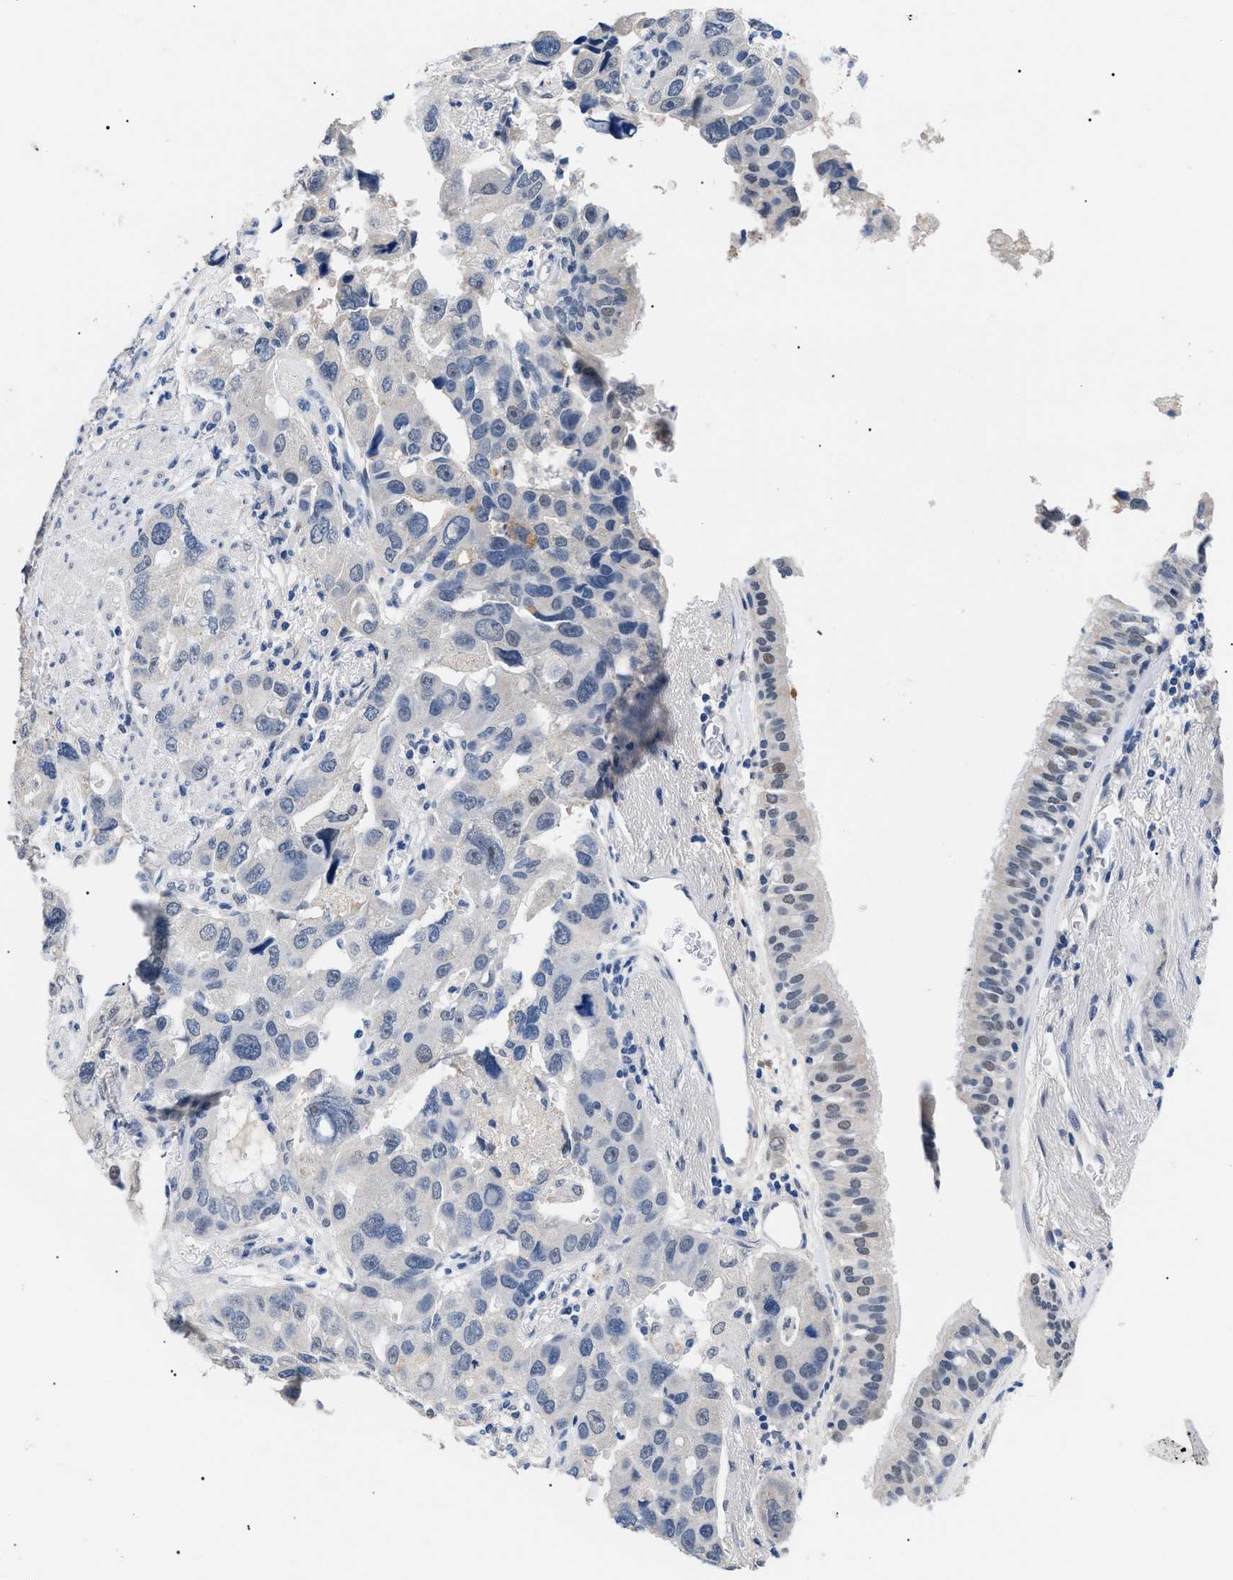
{"staining": {"intensity": "moderate", "quantity": "<25%", "location": "nuclear"}, "tissue": "bronchus", "cell_type": "Respiratory epithelial cells", "image_type": "normal", "snomed": [{"axis": "morphology", "description": "Normal tissue, NOS"}, {"axis": "morphology", "description": "Adenocarcinoma, NOS"}, {"axis": "morphology", "description": "Adenocarcinoma, metastatic, NOS"}, {"axis": "topography", "description": "Lymph node"}, {"axis": "topography", "description": "Bronchus"}, {"axis": "topography", "description": "Lung"}], "caption": "Immunohistochemical staining of normal human bronchus reveals low levels of moderate nuclear positivity in about <25% of respiratory epithelial cells.", "gene": "PRRT2", "patient": {"sex": "female", "age": 54}}